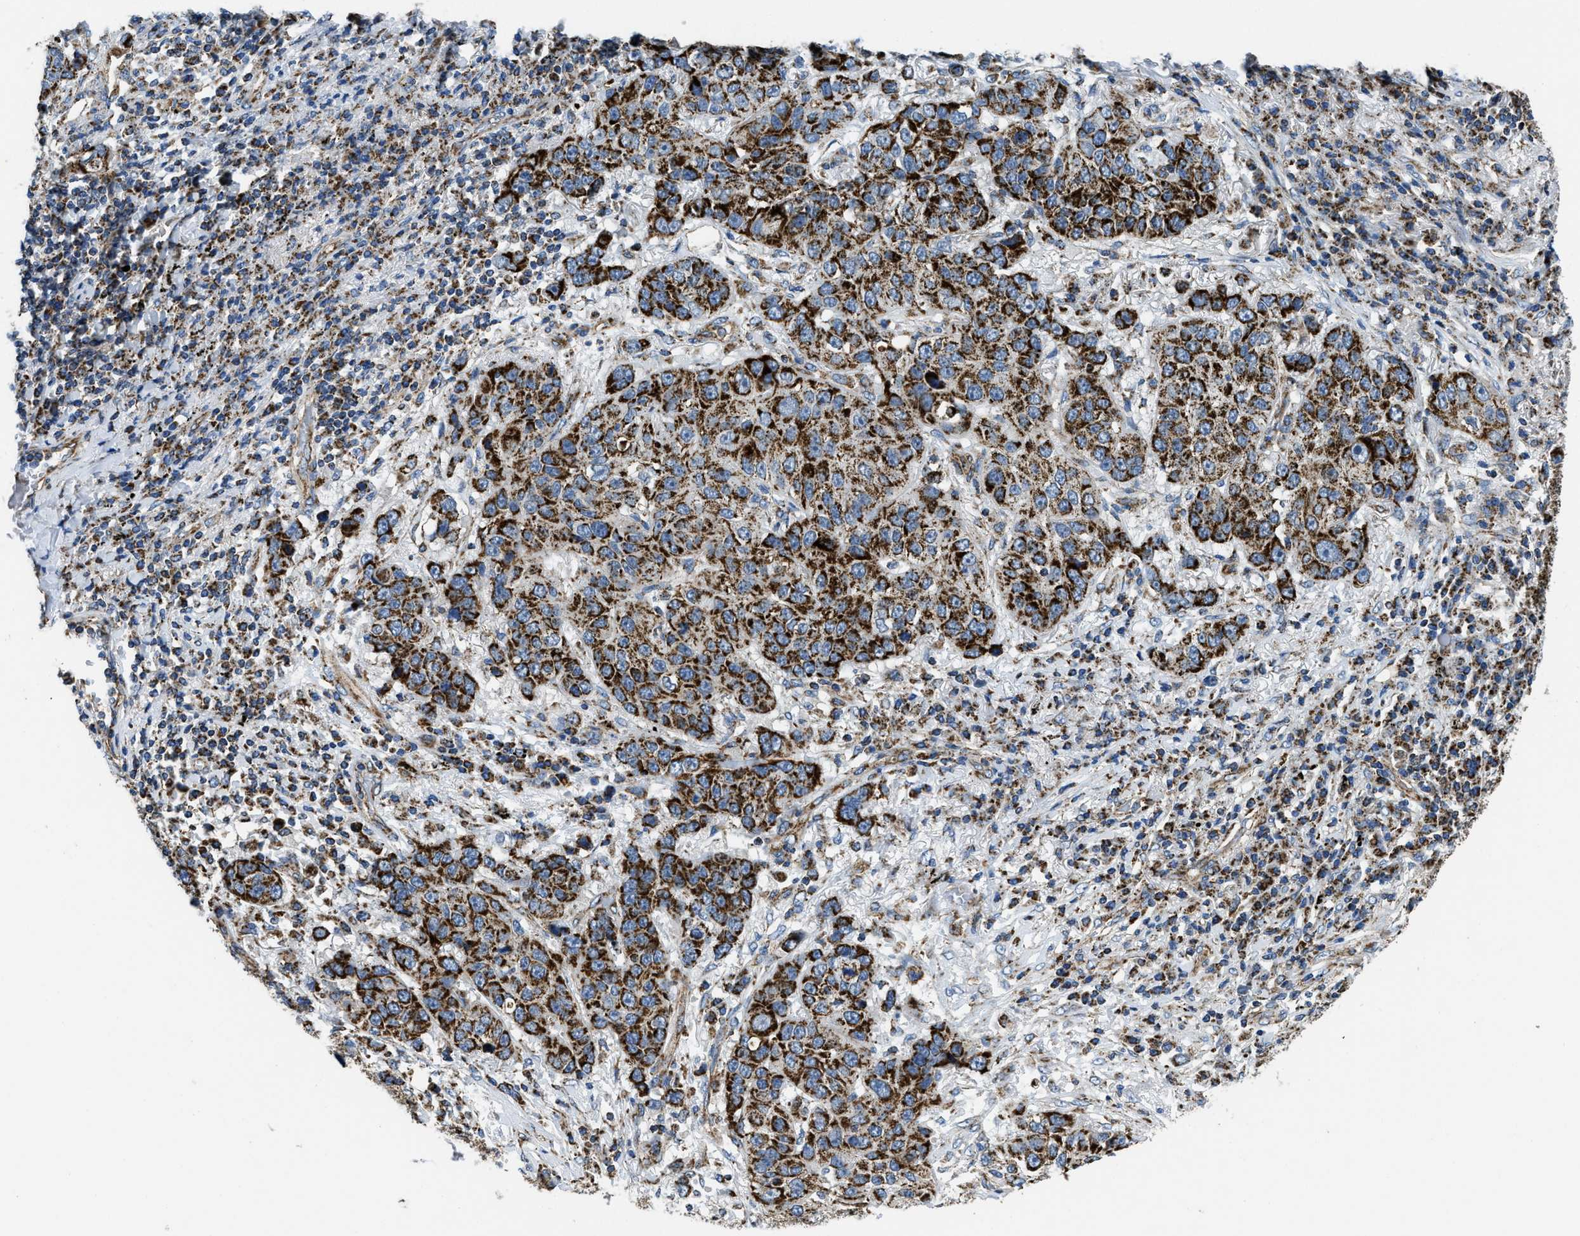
{"staining": {"intensity": "strong", "quantity": ">75%", "location": "cytoplasmic/membranous"}, "tissue": "lung cancer", "cell_type": "Tumor cells", "image_type": "cancer", "snomed": [{"axis": "morphology", "description": "Squamous cell carcinoma, NOS"}, {"axis": "topography", "description": "Lung"}], "caption": "Lung squamous cell carcinoma tissue displays strong cytoplasmic/membranous positivity in about >75% of tumor cells, visualized by immunohistochemistry.", "gene": "STK33", "patient": {"sex": "male", "age": 57}}